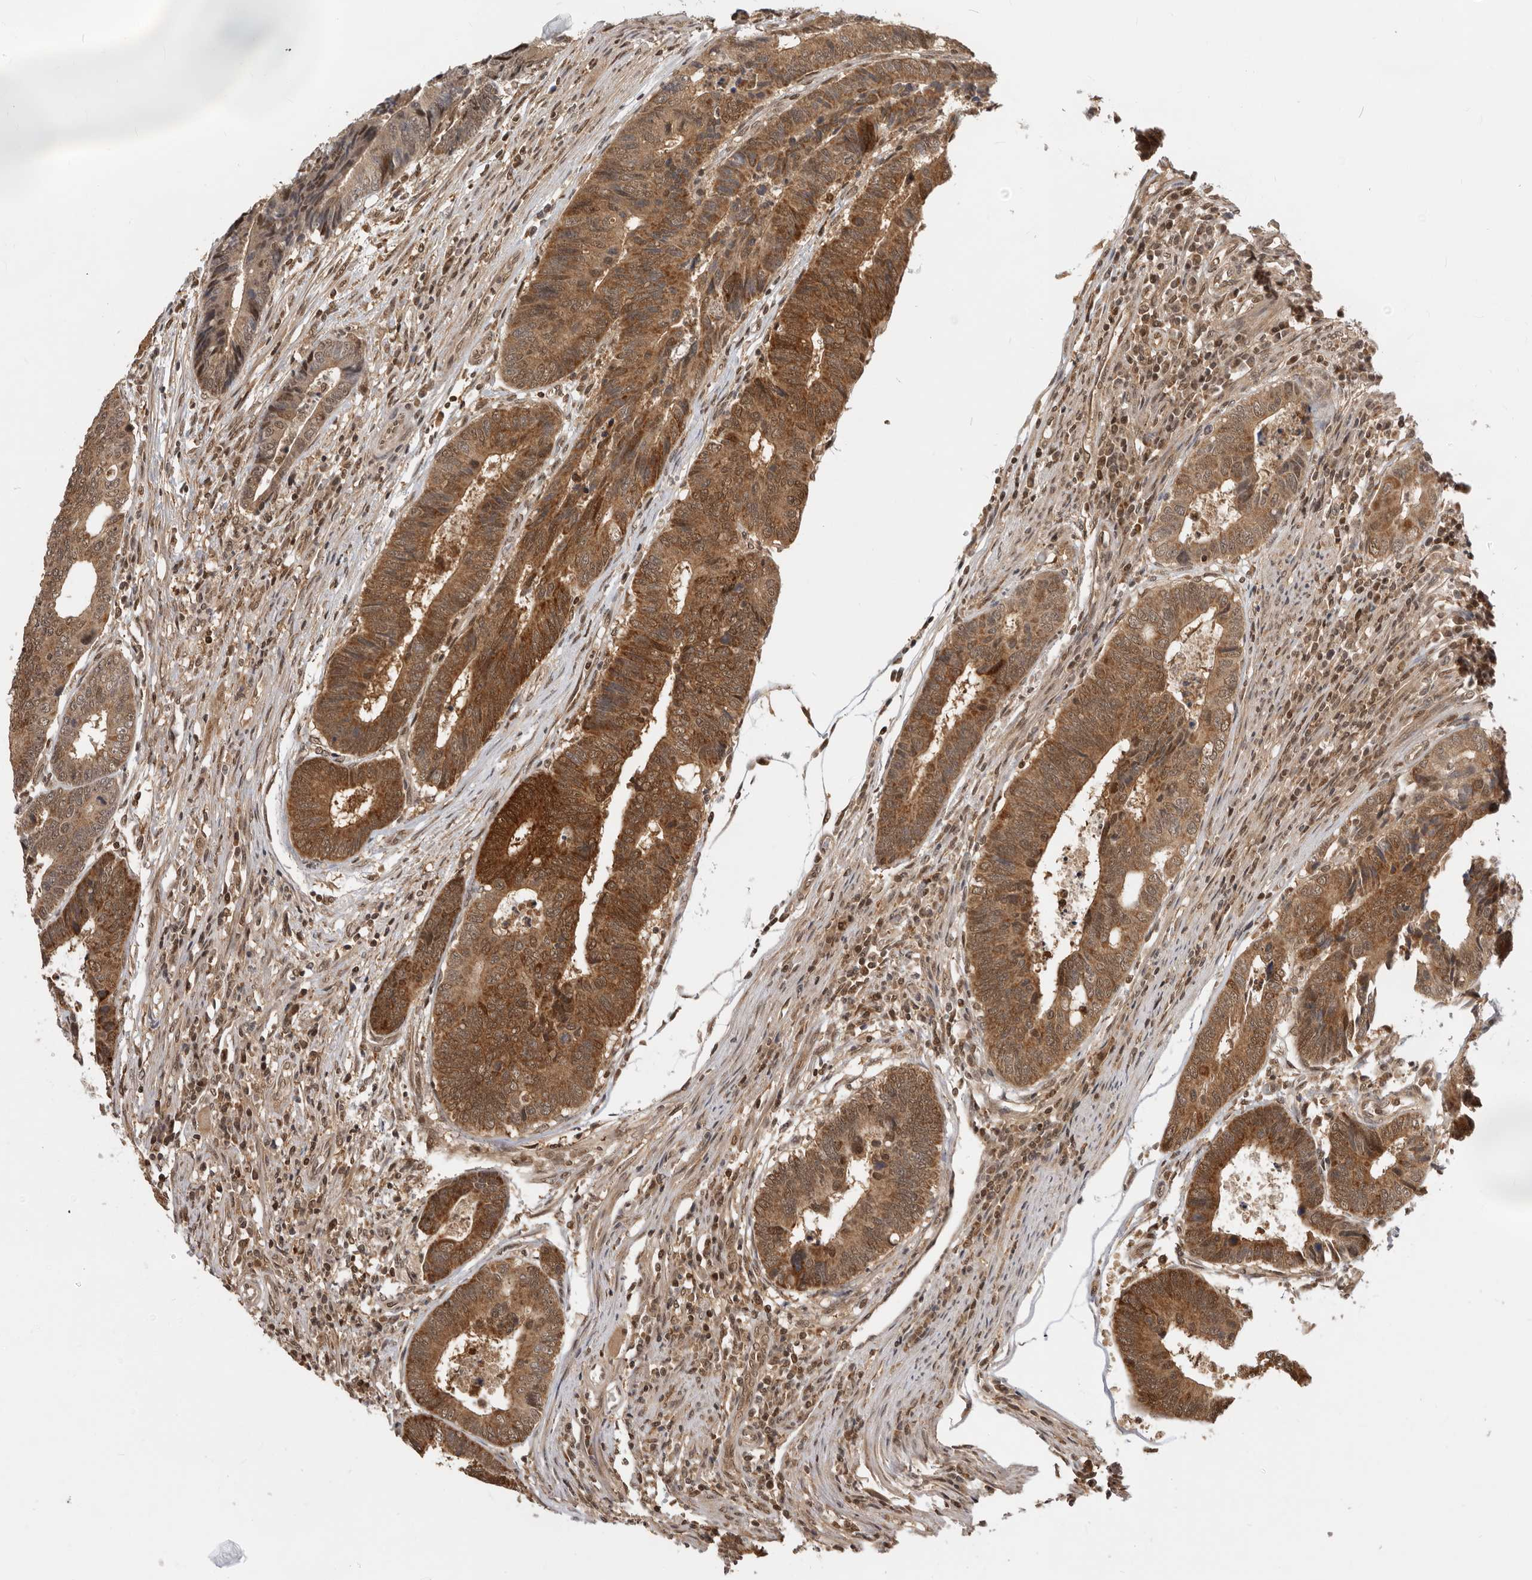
{"staining": {"intensity": "moderate", "quantity": ">75%", "location": "cytoplasmic/membranous"}, "tissue": "colorectal cancer", "cell_type": "Tumor cells", "image_type": "cancer", "snomed": [{"axis": "morphology", "description": "Adenocarcinoma, NOS"}, {"axis": "topography", "description": "Rectum"}], "caption": "Colorectal cancer (adenocarcinoma) stained with a protein marker displays moderate staining in tumor cells.", "gene": "ADPRS", "patient": {"sex": "male", "age": 84}}